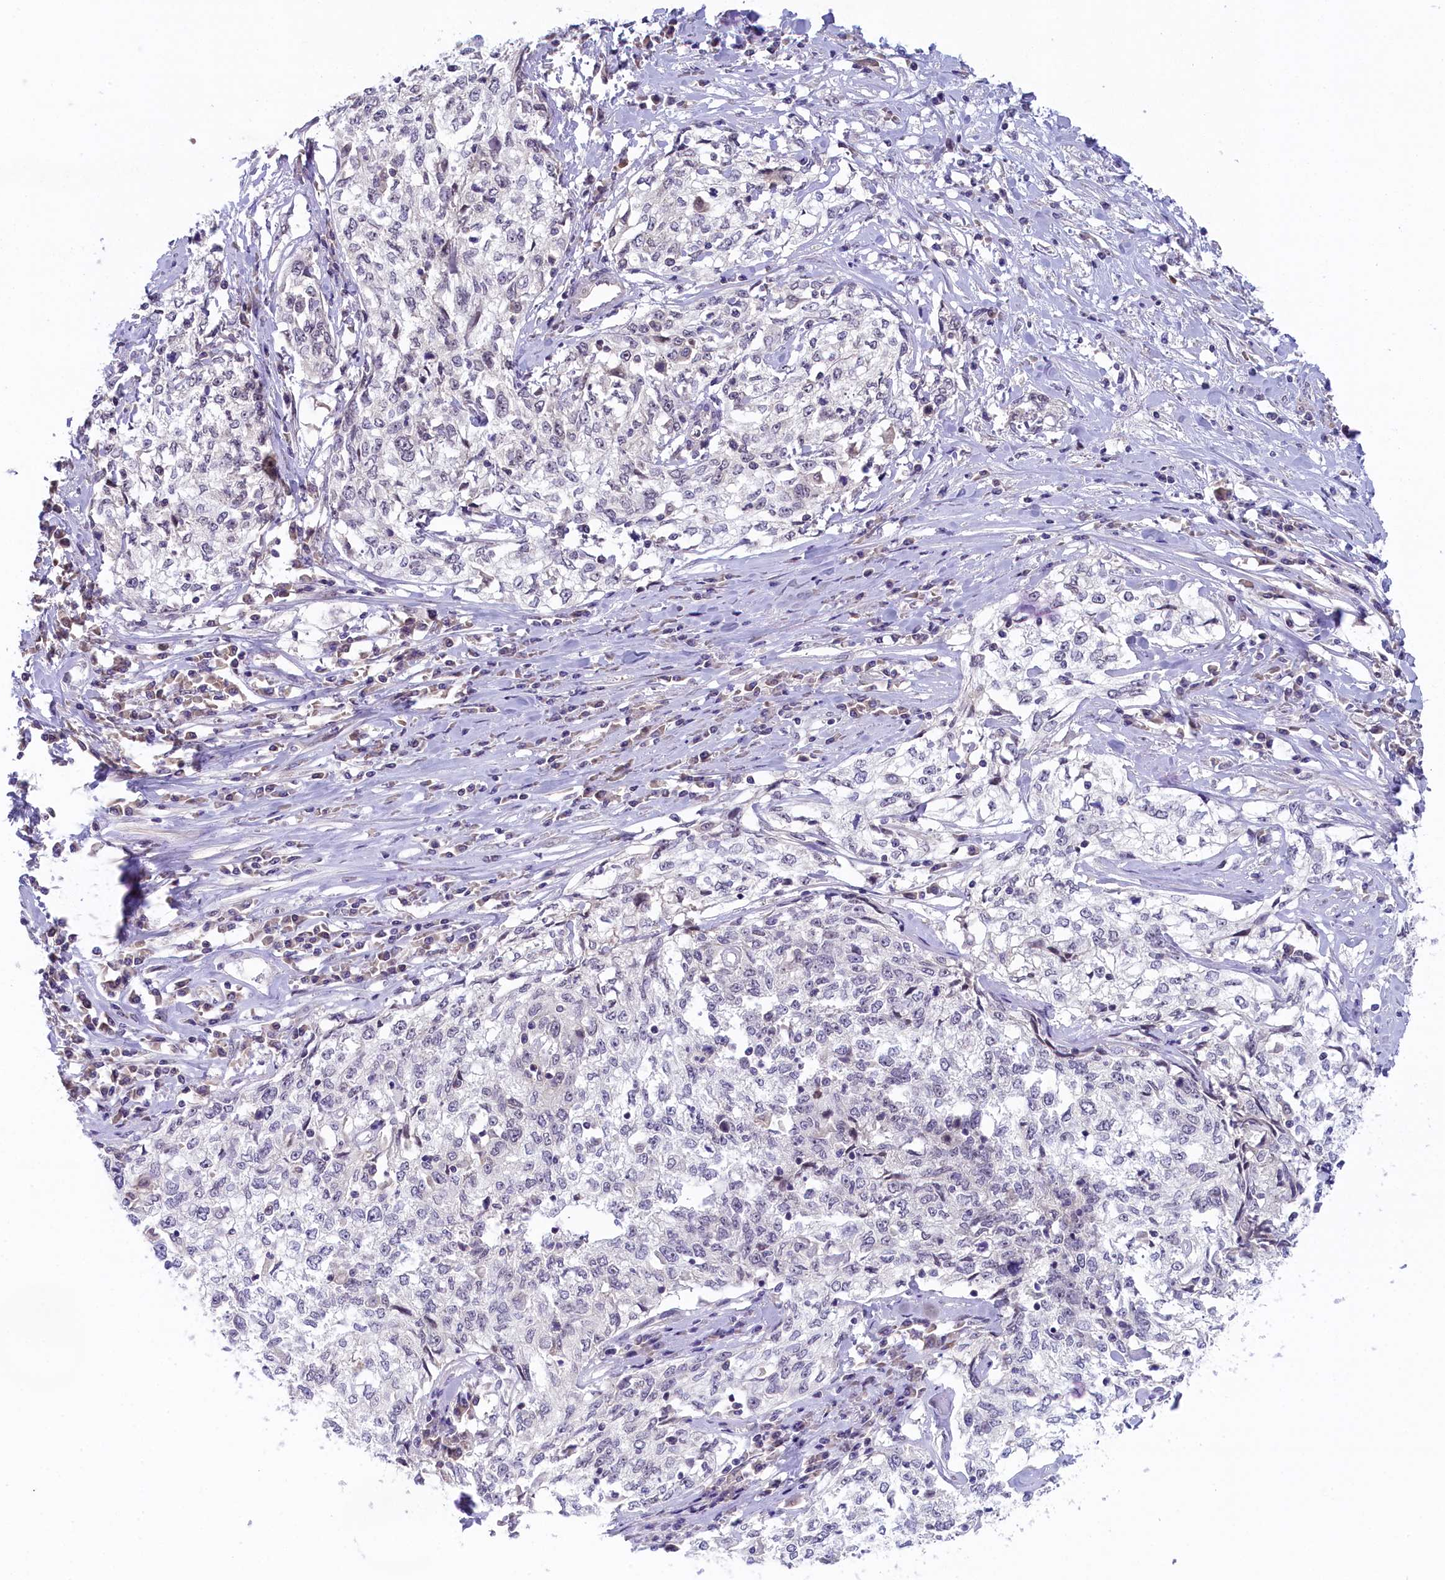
{"staining": {"intensity": "negative", "quantity": "none", "location": "none"}, "tissue": "cervical cancer", "cell_type": "Tumor cells", "image_type": "cancer", "snomed": [{"axis": "morphology", "description": "Squamous cell carcinoma, NOS"}, {"axis": "topography", "description": "Cervix"}], "caption": "Immunohistochemical staining of cervical squamous cell carcinoma reveals no significant staining in tumor cells.", "gene": "CRAMP1", "patient": {"sex": "female", "age": 57}}